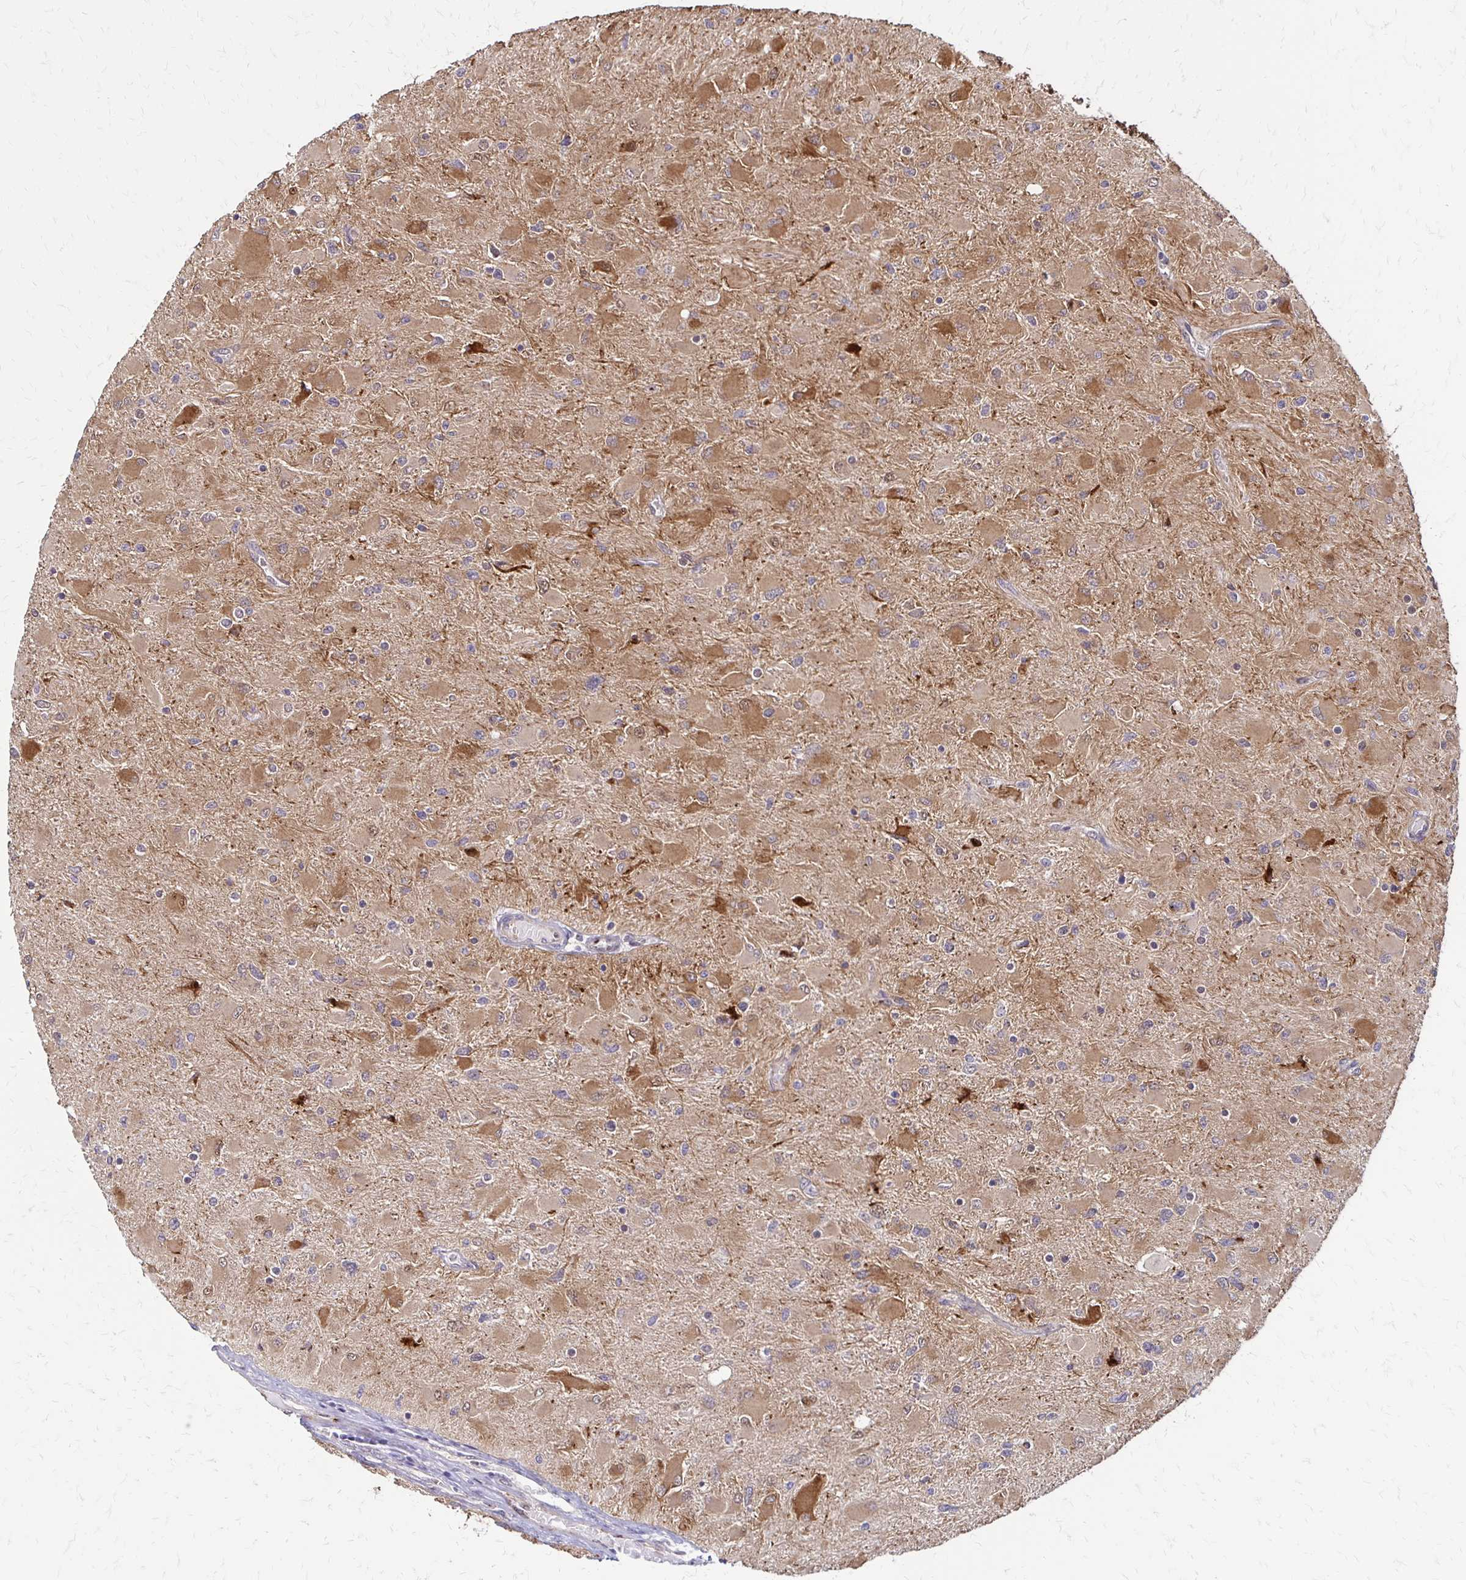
{"staining": {"intensity": "moderate", "quantity": ">75%", "location": "cytoplasmic/membranous"}, "tissue": "glioma", "cell_type": "Tumor cells", "image_type": "cancer", "snomed": [{"axis": "morphology", "description": "Glioma, malignant, High grade"}, {"axis": "topography", "description": "Cerebral cortex"}], "caption": "Immunohistochemical staining of human malignant glioma (high-grade) reveals moderate cytoplasmic/membranous protein staining in about >75% of tumor cells.", "gene": "CFL2", "patient": {"sex": "female", "age": 36}}